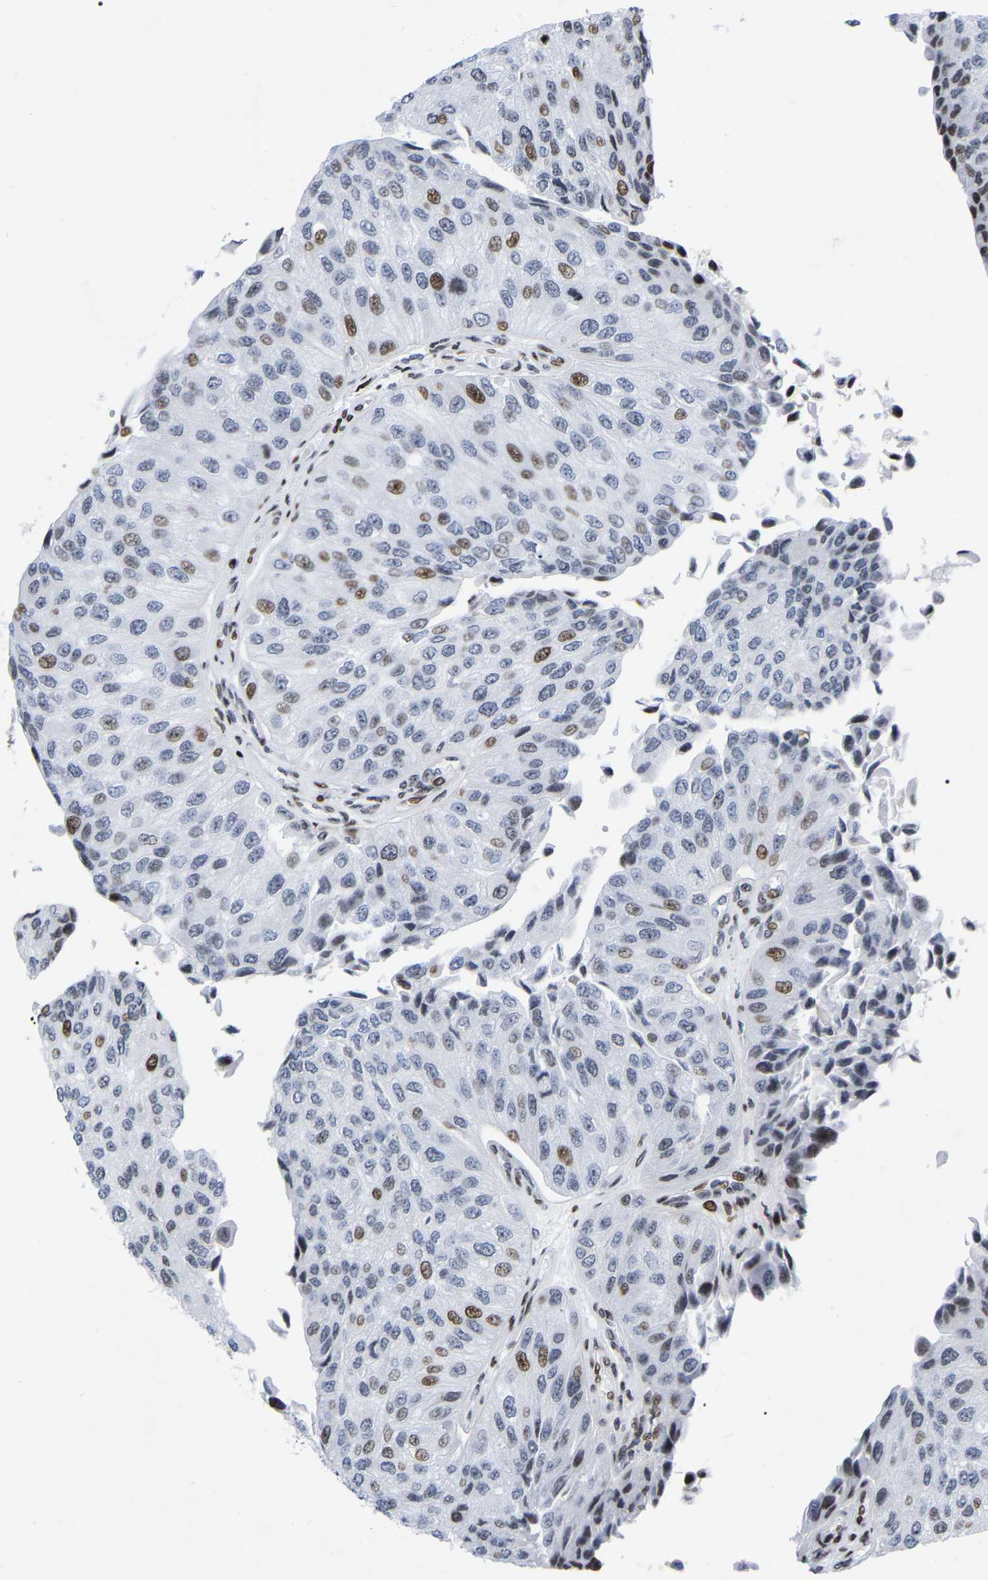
{"staining": {"intensity": "moderate", "quantity": "<25%", "location": "nuclear"}, "tissue": "urothelial cancer", "cell_type": "Tumor cells", "image_type": "cancer", "snomed": [{"axis": "morphology", "description": "Urothelial carcinoma, High grade"}, {"axis": "topography", "description": "Kidney"}, {"axis": "topography", "description": "Urinary bladder"}], "caption": "There is low levels of moderate nuclear positivity in tumor cells of urothelial cancer, as demonstrated by immunohistochemical staining (brown color).", "gene": "PRCC", "patient": {"sex": "male", "age": 77}}